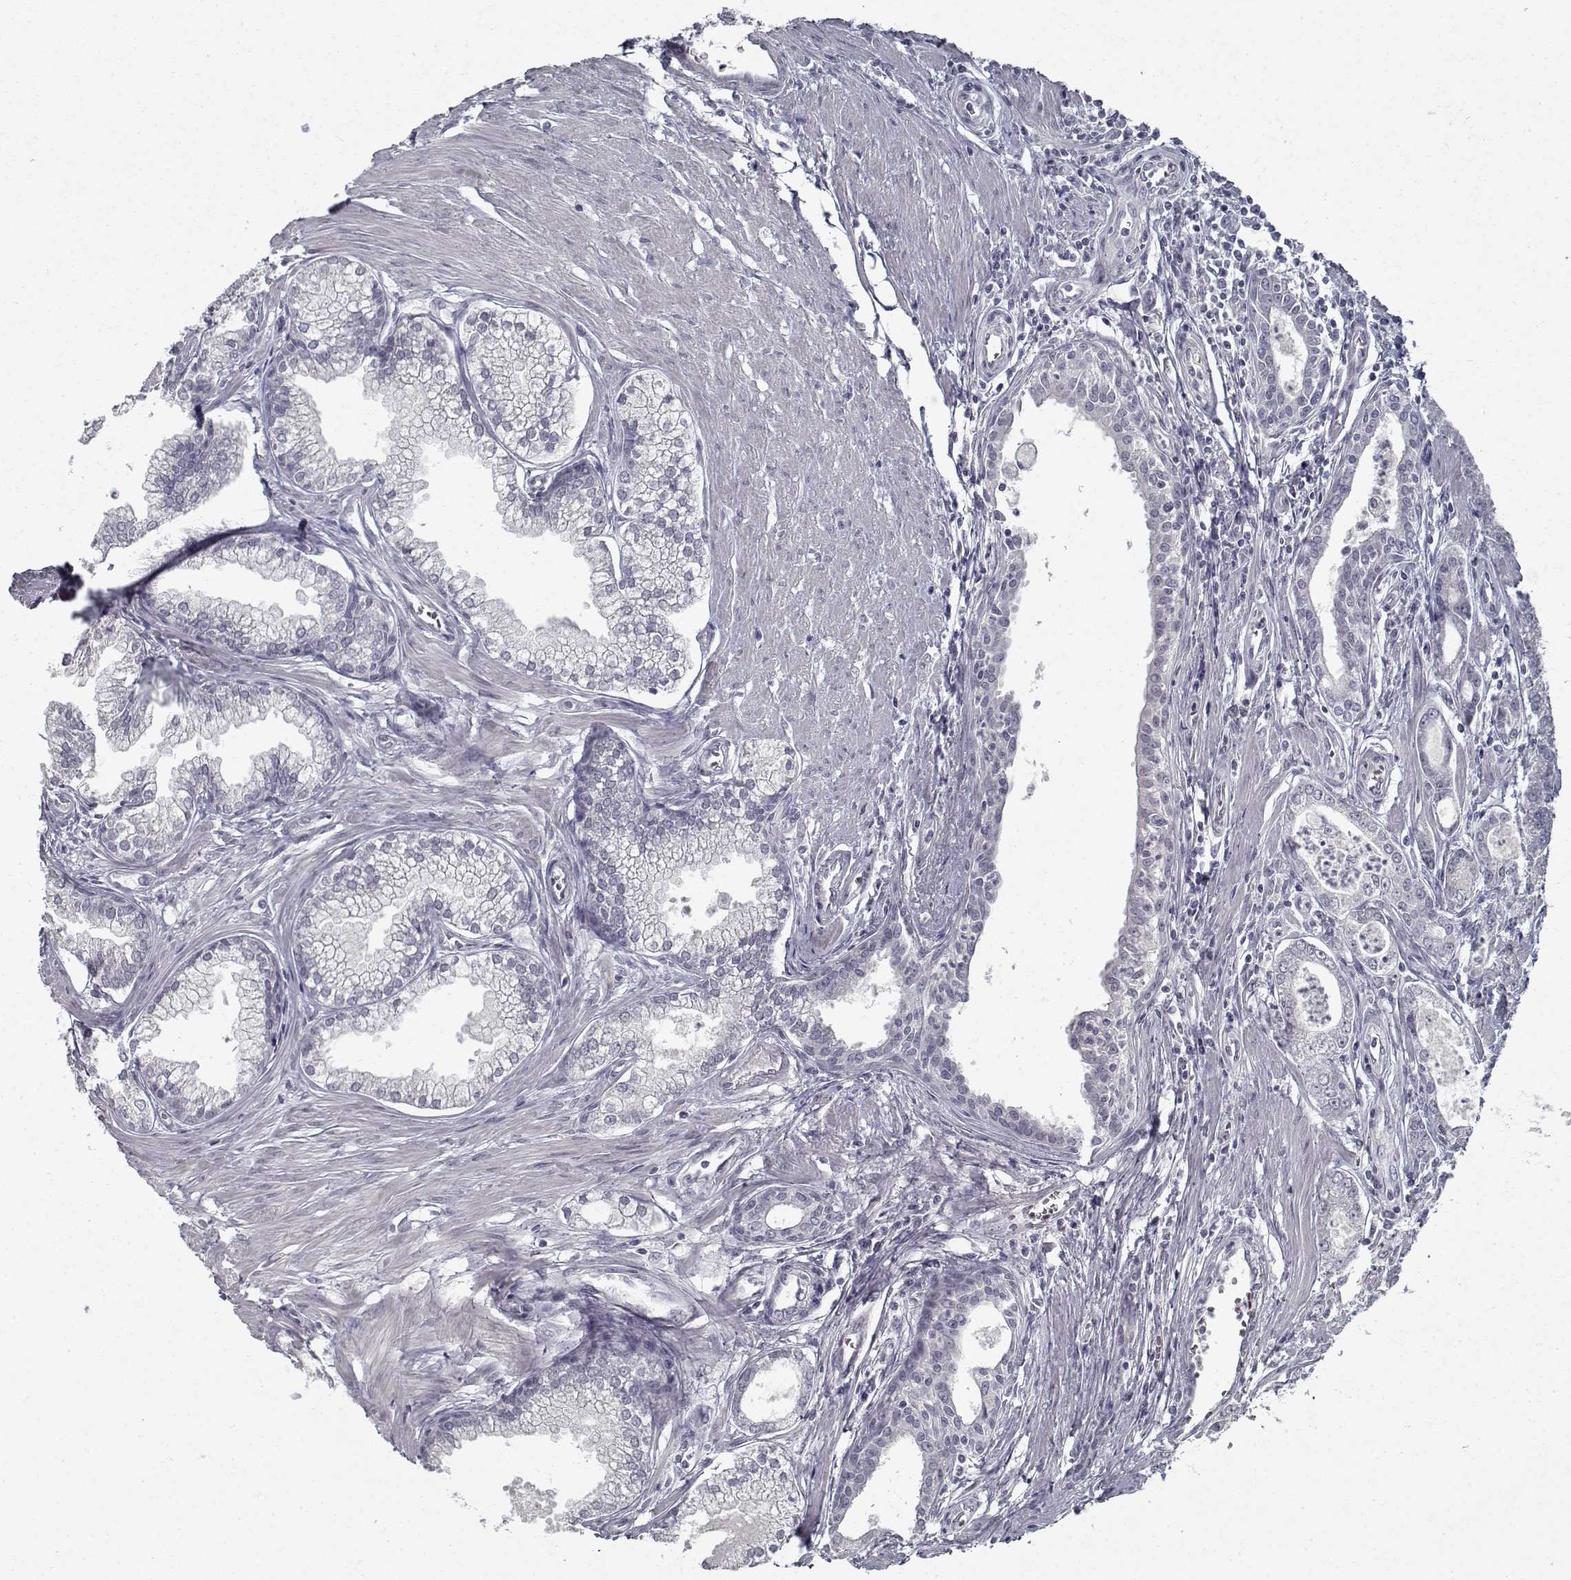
{"staining": {"intensity": "negative", "quantity": "none", "location": "none"}, "tissue": "prostate cancer", "cell_type": "Tumor cells", "image_type": "cancer", "snomed": [{"axis": "morphology", "description": "Adenocarcinoma, NOS"}, {"axis": "topography", "description": "Prostate"}], "caption": "This is a histopathology image of immunohistochemistry staining of prostate adenocarcinoma, which shows no positivity in tumor cells.", "gene": "GAD2", "patient": {"sex": "male", "age": 71}}